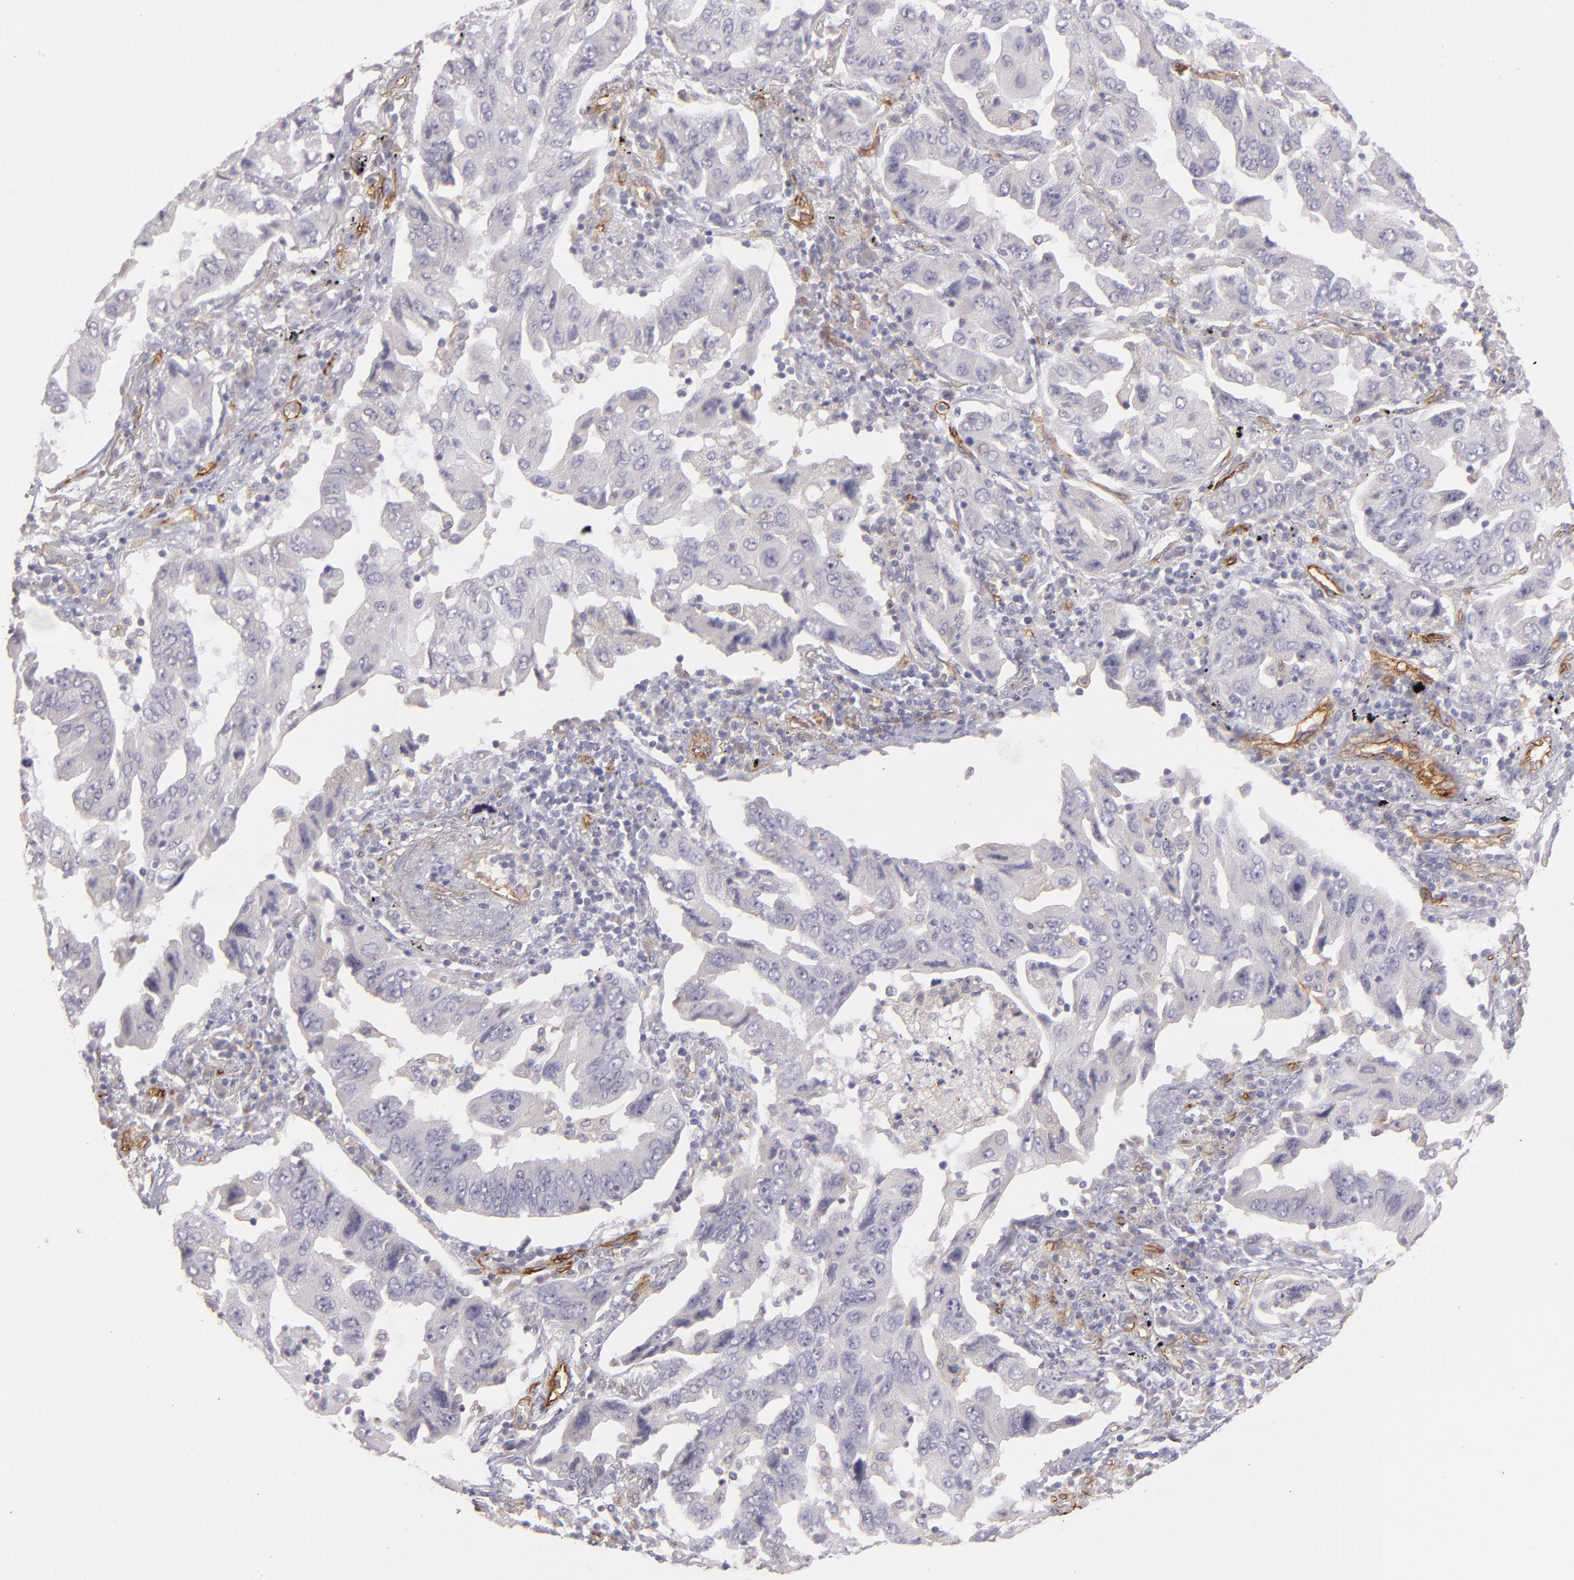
{"staining": {"intensity": "negative", "quantity": "none", "location": "none"}, "tissue": "lung cancer", "cell_type": "Tumor cells", "image_type": "cancer", "snomed": [{"axis": "morphology", "description": "Adenocarcinoma, NOS"}, {"axis": "topography", "description": "Lung"}], "caption": "This is an IHC micrograph of adenocarcinoma (lung). There is no expression in tumor cells.", "gene": "THBD", "patient": {"sex": "female", "age": 65}}